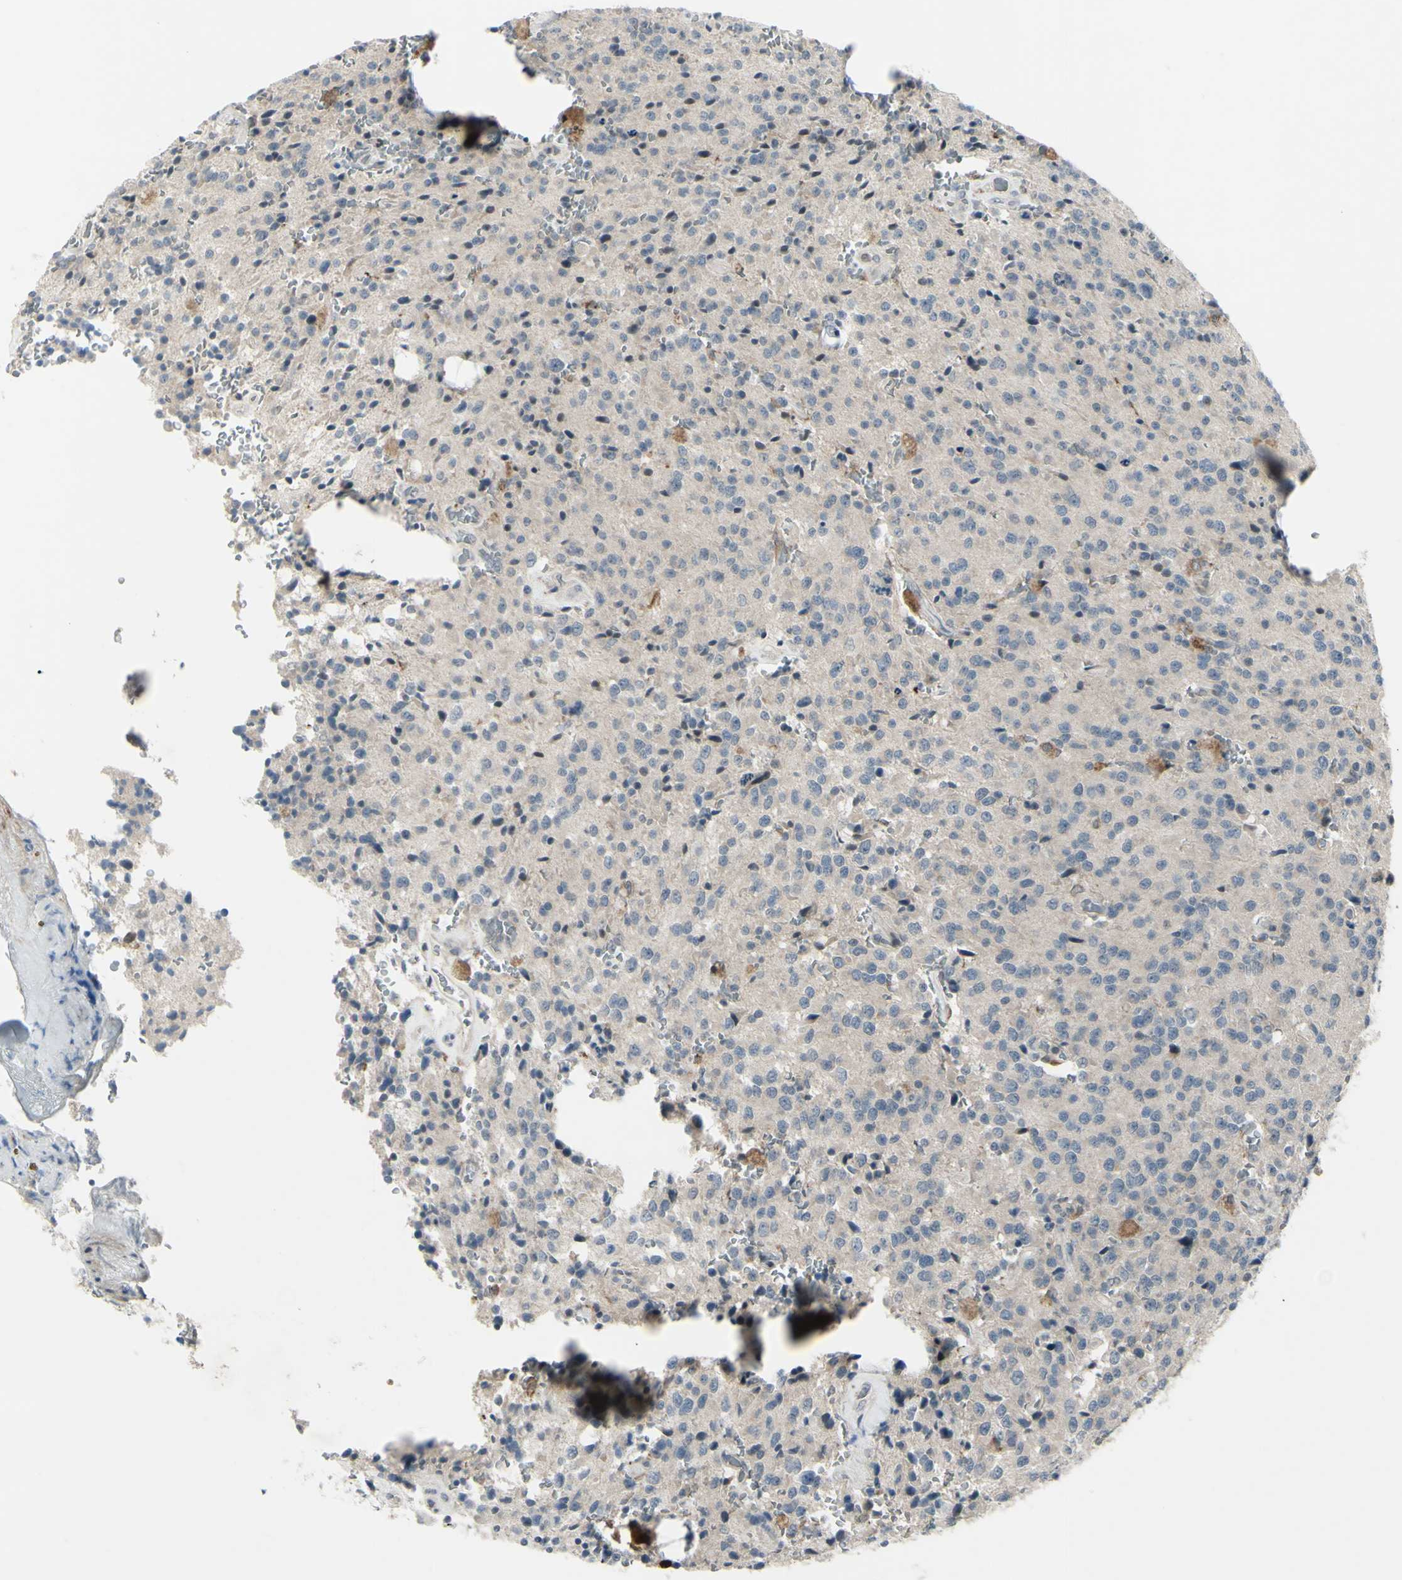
{"staining": {"intensity": "negative", "quantity": "none", "location": "none"}, "tissue": "glioma", "cell_type": "Tumor cells", "image_type": "cancer", "snomed": [{"axis": "morphology", "description": "Glioma, malignant, Low grade"}, {"axis": "topography", "description": "Brain"}], "caption": "Protein analysis of glioma demonstrates no significant positivity in tumor cells.", "gene": "ETNK1", "patient": {"sex": "male", "age": 58}}